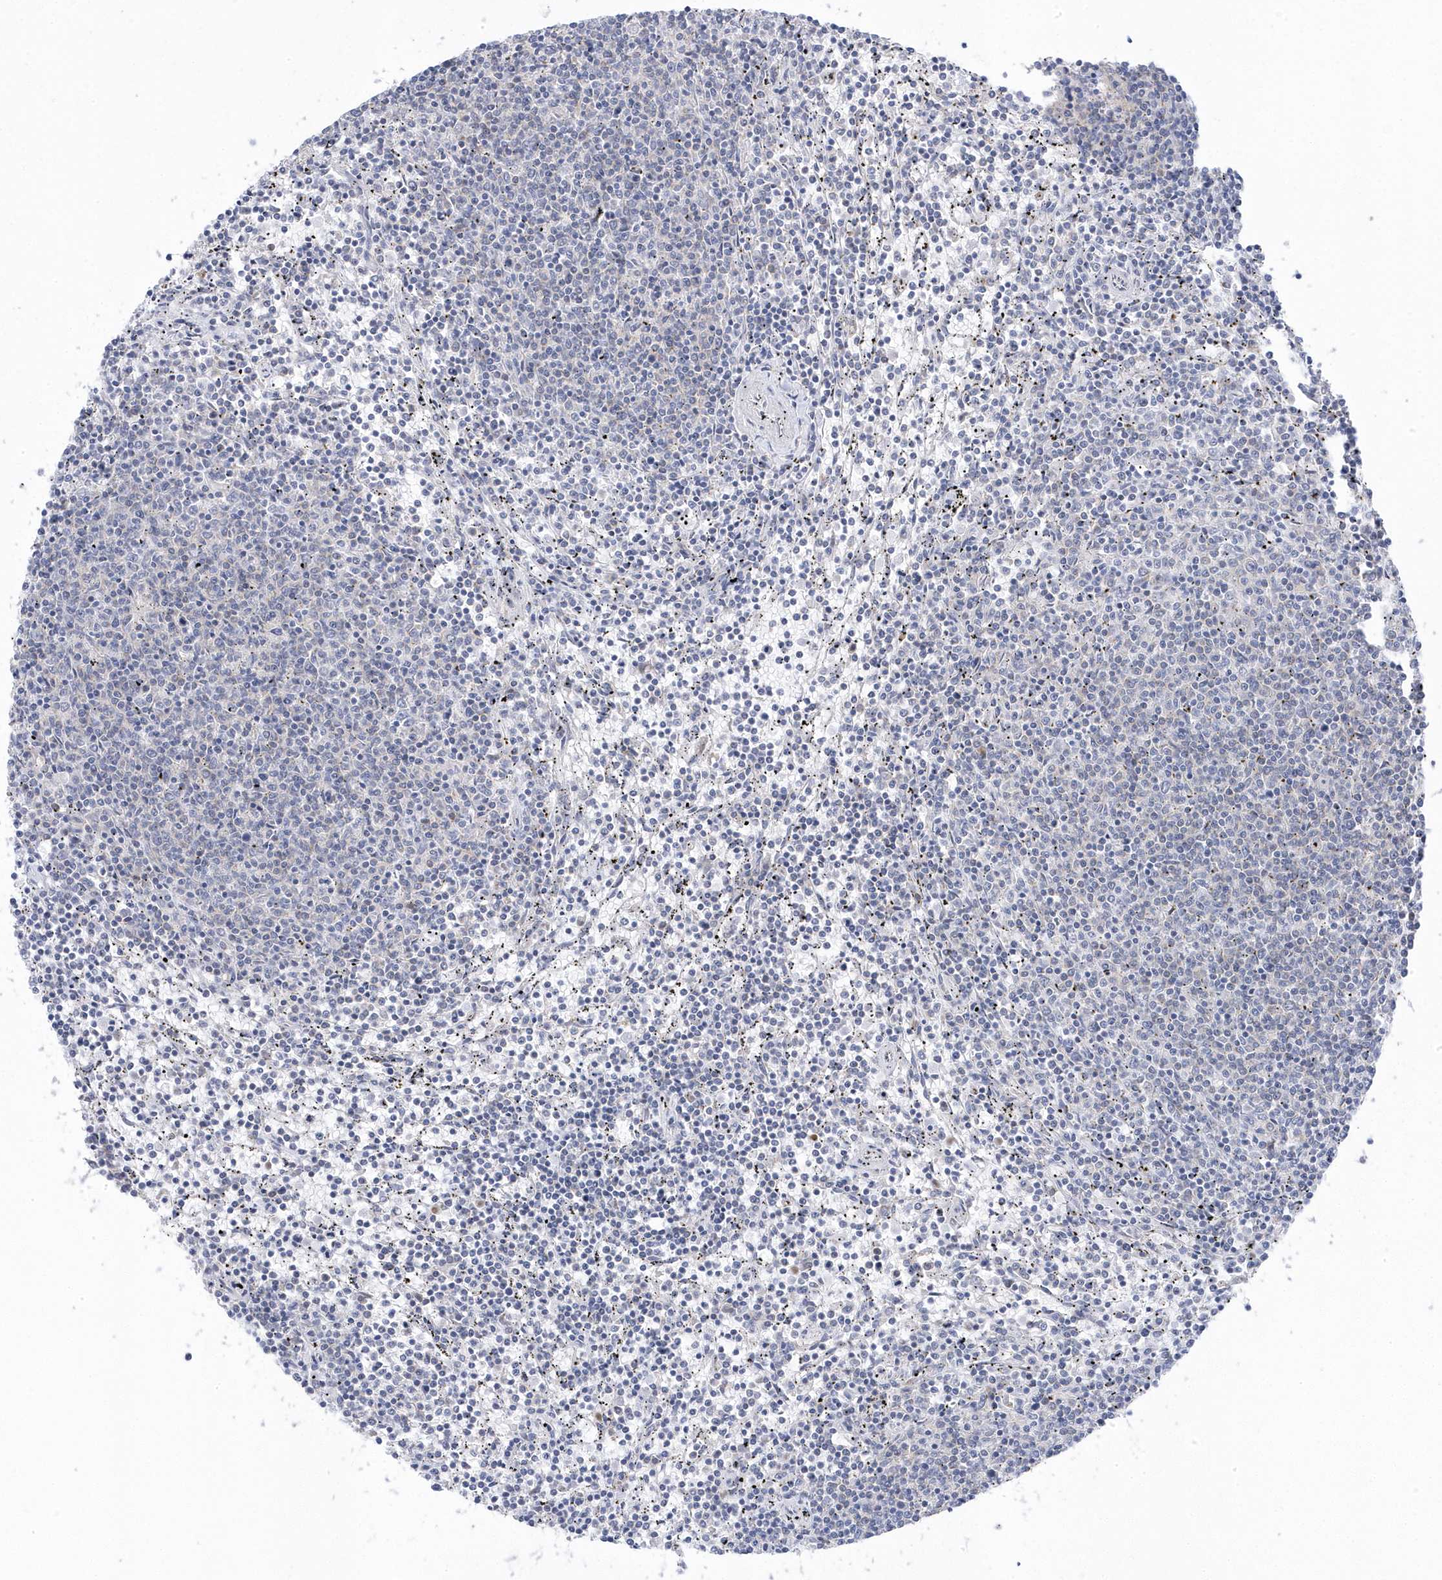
{"staining": {"intensity": "negative", "quantity": "none", "location": "none"}, "tissue": "lymphoma", "cell_type": "Tumor cells", "image_type": "cancer", "snomed": [{"axis": "morphology", "description": "Malignant lymphoma, non-Hodgkin's type, Low grade"}, {"axis": "topography", "description": "Spleen"}], "caption": "Image shows no significant protein staining in tumor cells of lymphoma.", "gene": "ANAPC1", "patient": {"sex": "female", "age": 50}}